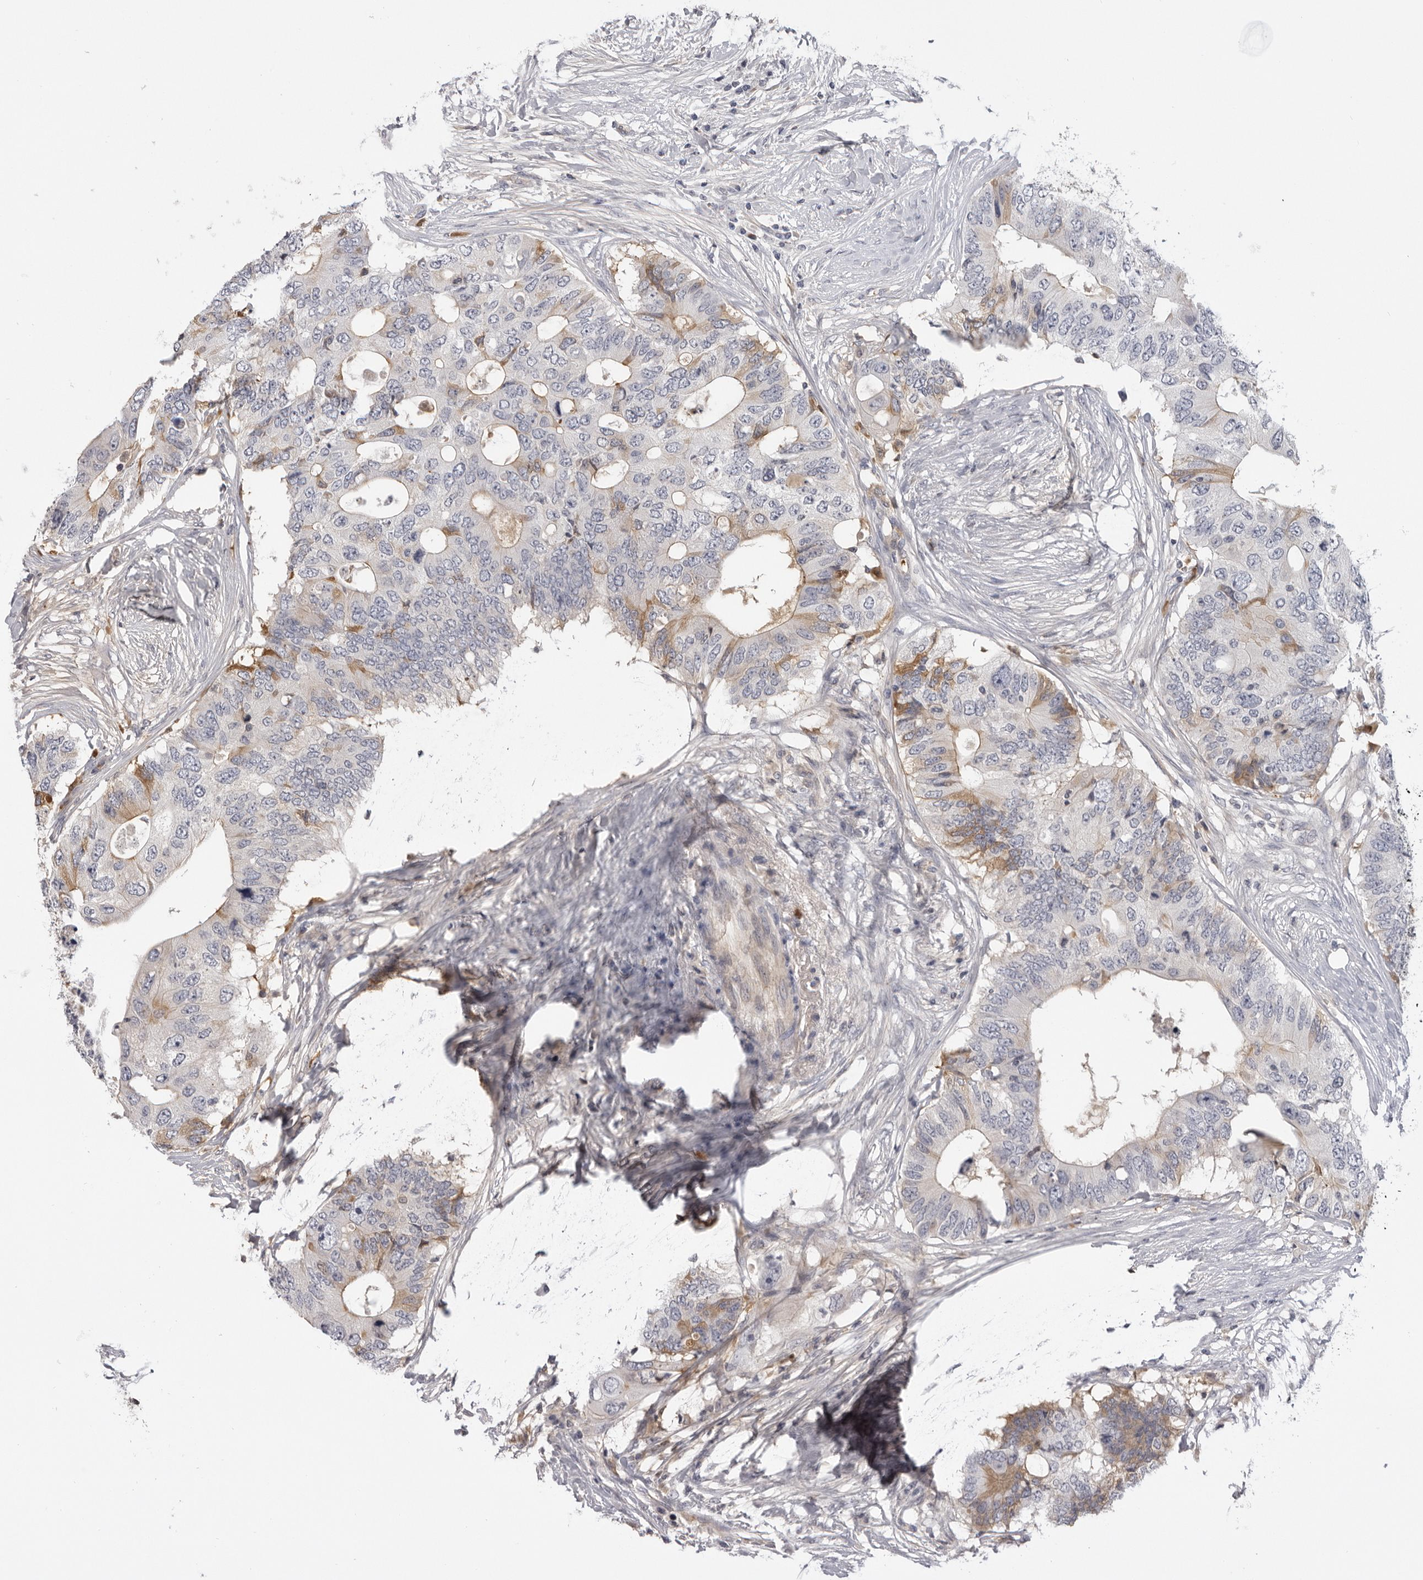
{"staining": {"intensity": "moderate", "quantity": "<25%", "location": "cytoplasmic/membranous"}, "tissue": "colorectal cancer", "cell_type": "Tumor cells", "image_type": "cancer", "snomed": [{"axis": "morphology", "description": "Adenocarcinoma, NOS"}, {"axis": "topography", "description": "Colon"}], "caption": "Colorectal cancer (adenocarcinoma) stained with a protein marker reveals moderate staining in tumor cells.", "gene": "PLEKHF2", "patient": {"sex": "male", "age": 71}}